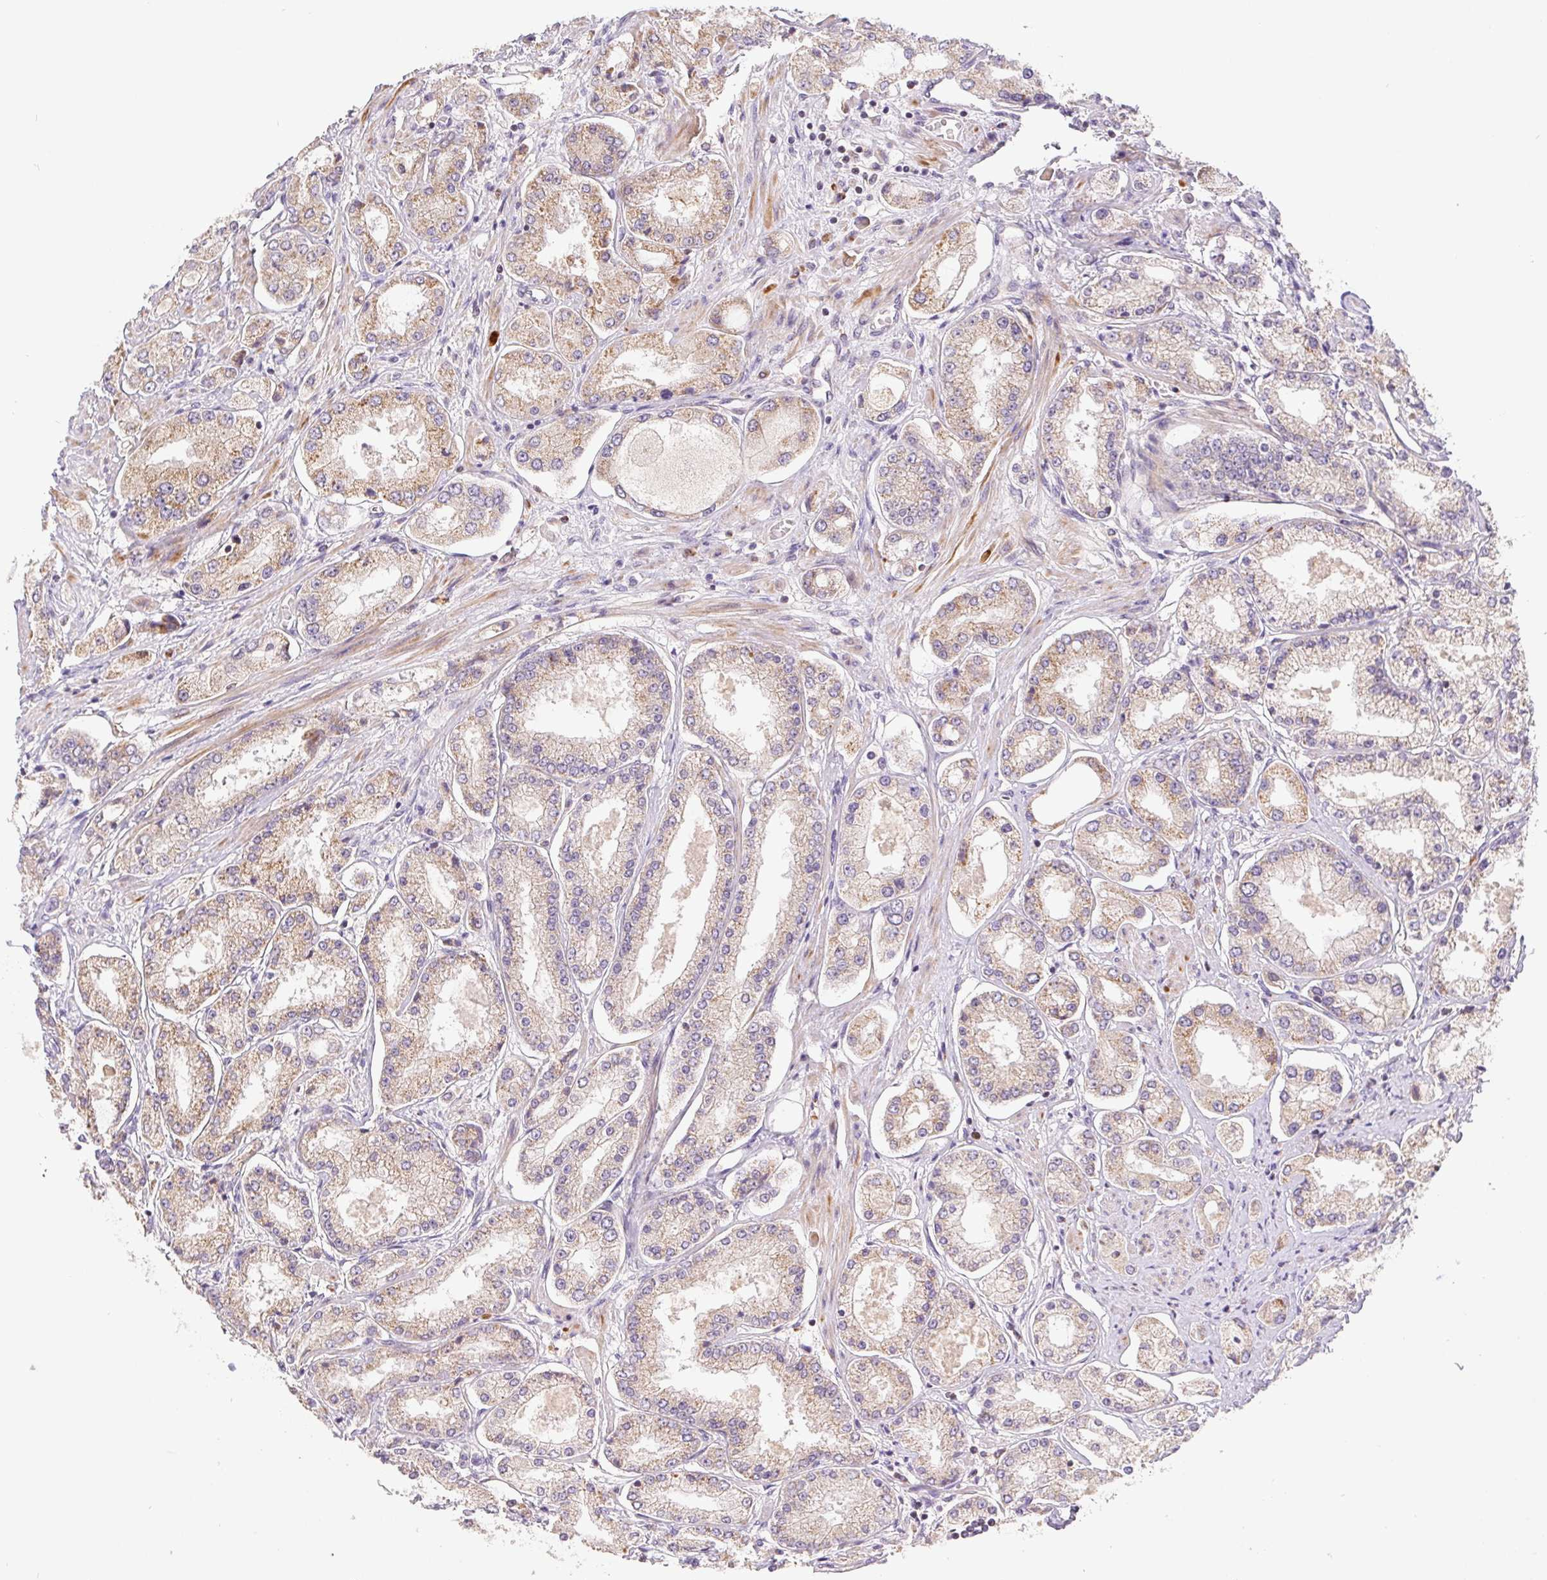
{"staining": {"intensity": "weak", "quantity": ">75%", "location": "cytoplasmic/membranous"}, "tissue": "prostate cancer", "cell_type": "Tumor cells", "image_type": "cancer", "snomed": [{"axis": "morphology", "description": "Adenocarcinoma, High grade"}, {"axis": "topography", "description": "Prostate"}], "caption": "High-grade adenocarcinoma (prostate) was stained to show a protein in brown. There is low levels of weak cytoplasmic/membranous staining in about >75% of tumor cells. The staining was performed using DAB (3,3'-diaminobenzidine), with brown indicating positive protein expression. Nuclei are stained blue with hematoxylin.", "gene": "EMC6", "patient": {"sex": "male", "age": 69}}